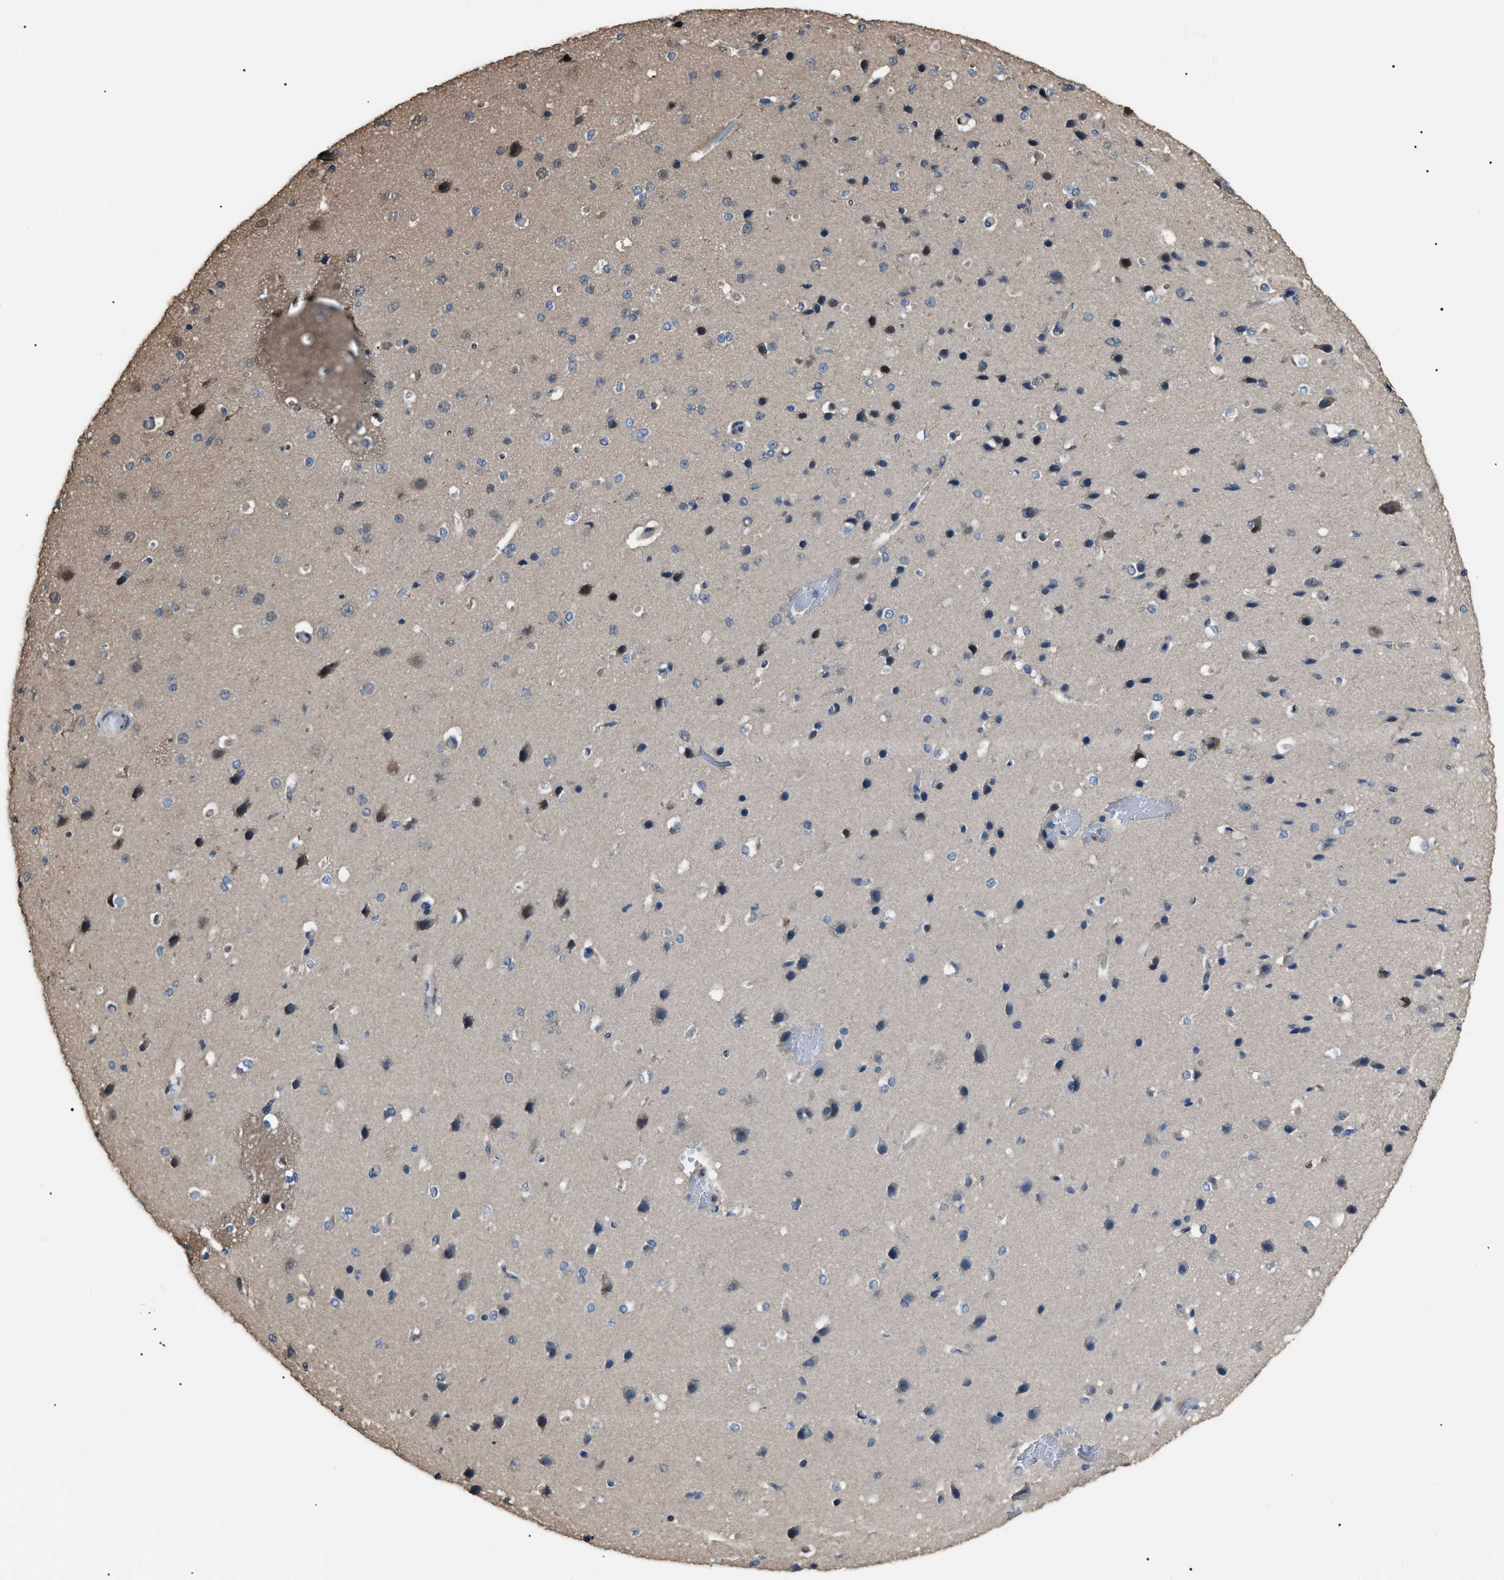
{"staining": {"intensity": "negative", "quantity": "none", "location": "none"}, "tissue": "cerebral cortex", "cell_type": "Endothelial cells", "image_type": "normal", "snomed": [{"axis": "morphology", "description": "Normal tissue, NOS"}, {"axis": "morphology", "description": "Developmental malformation"}, {"axis": "topography", "description": "Cerebral cortex"}], "caption": "The micrograph shows no significant staining in endothelial cells of cerebral cortex.", "gene": "PDCD5", "patient": {"sex": "female", "age": 30}}